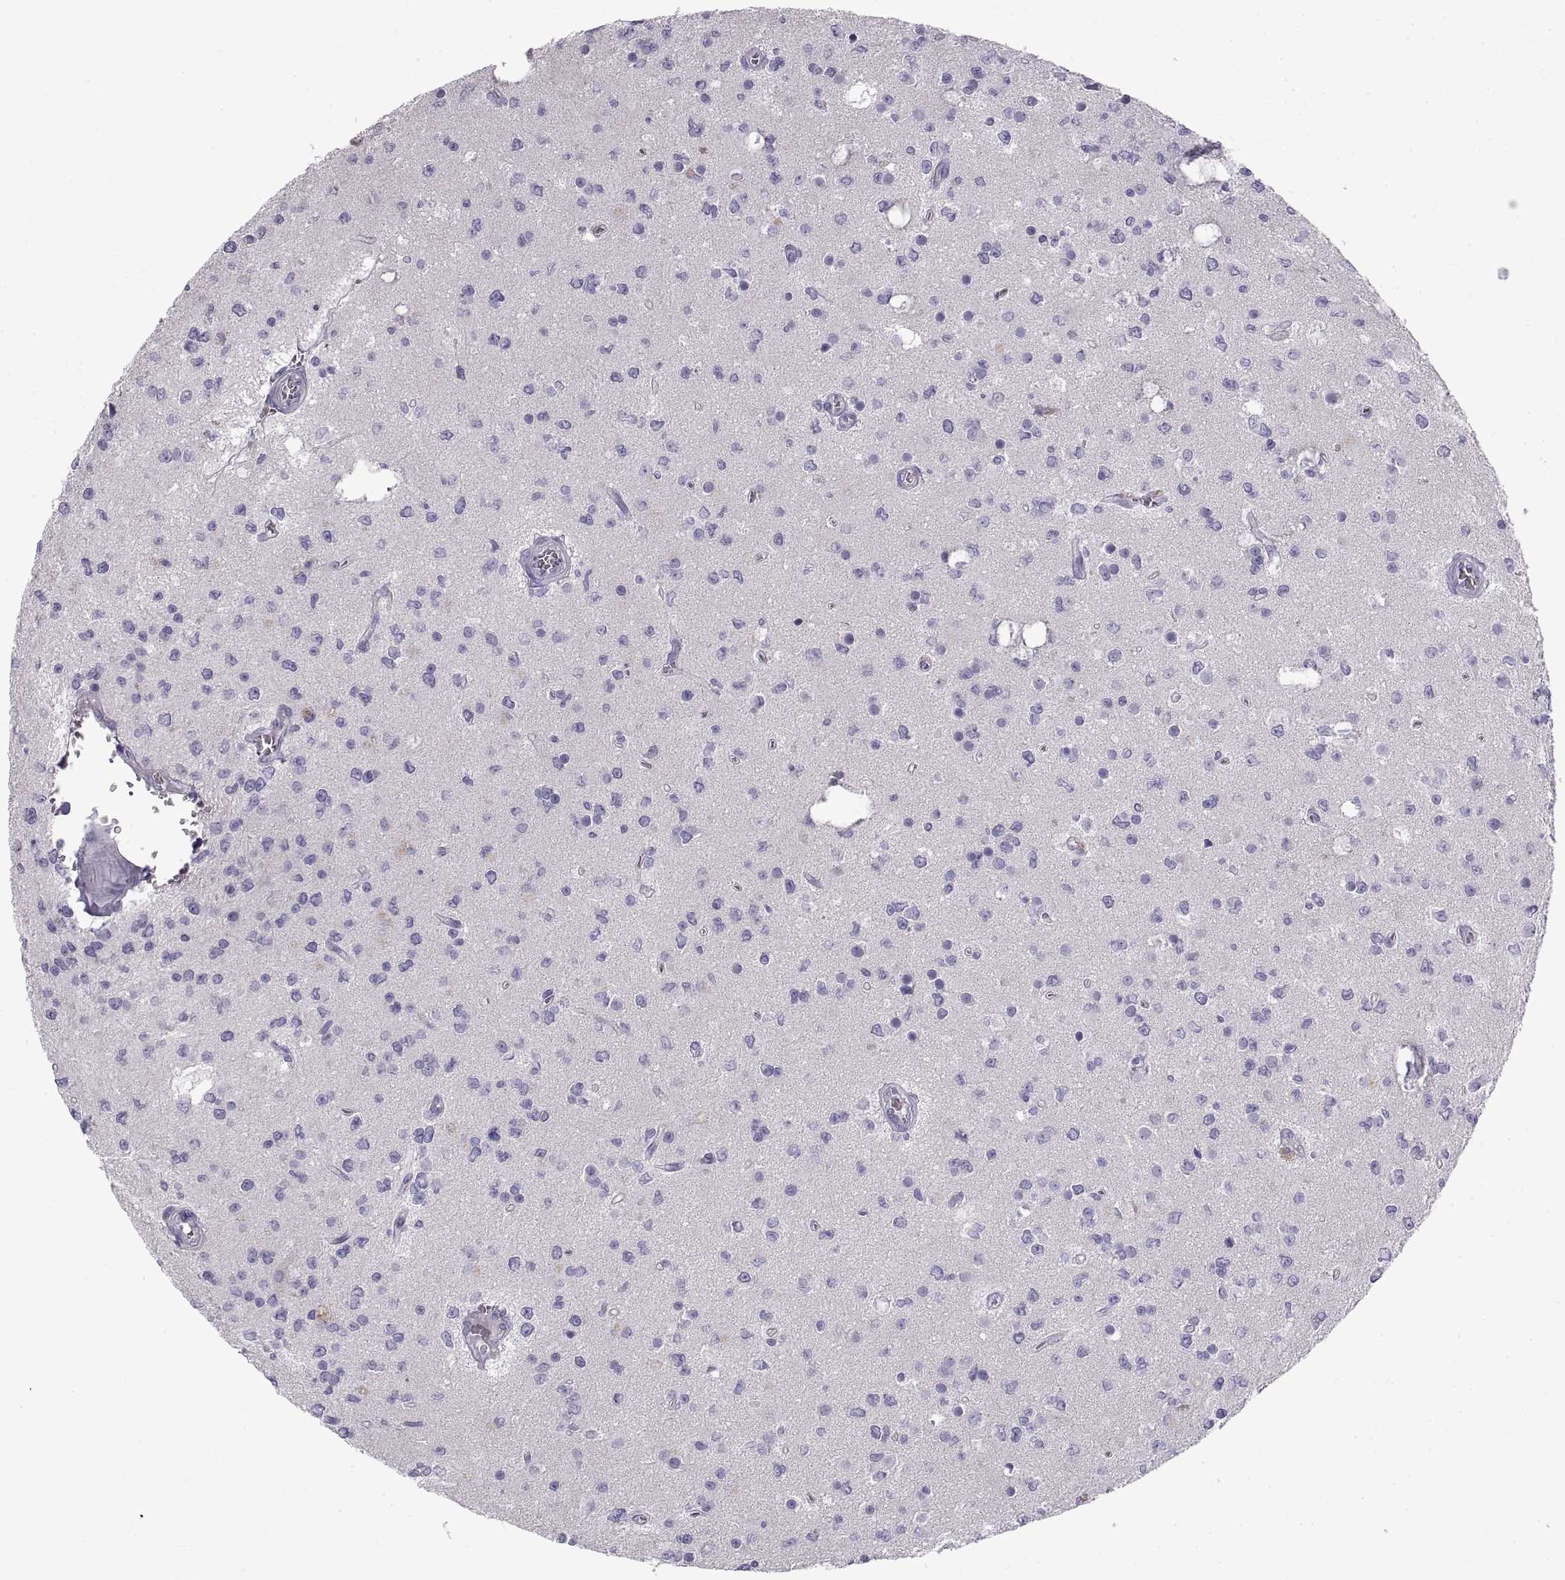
{"staining": {"intensity": "negative", "quantity": "none", "location": "none"}, "tissue": "glioma", "cell_type": "Tumor cells", "image_type": "cancer", "snomed": [{"axis": "morphology", "description": "Glioma, malignant, Low grade"}, {"axis": "topography", "description": "Brain"}], "caption": "This is an immunohistochemistry image of glioma. There is no expression in tumor cells.", "gene": "CRYBB3", "patient": {"sex": "female", "age": 45}}